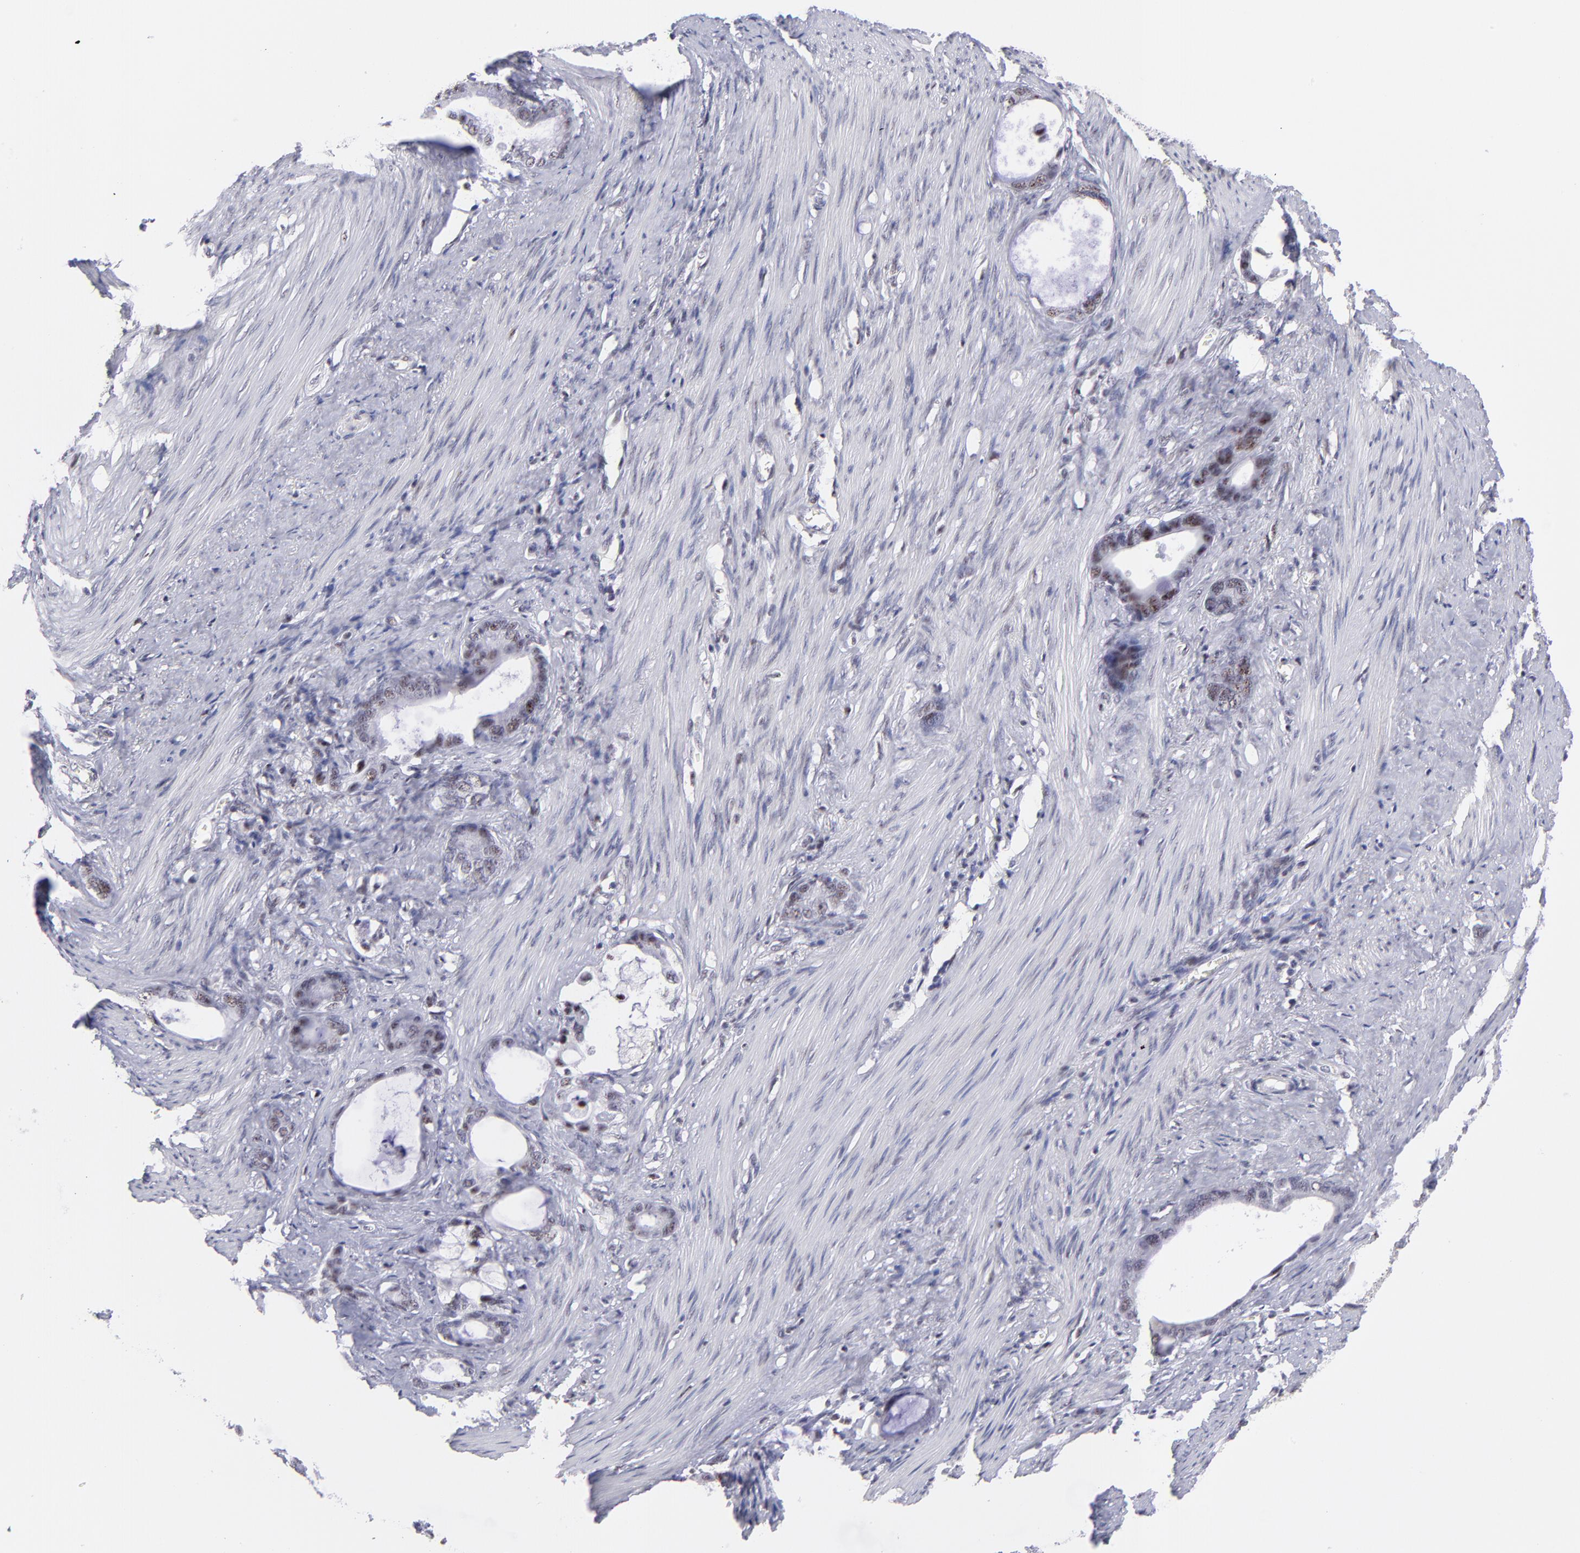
{"staining": {"intensity": "moderate", "quantity": ">75%", "location": "nuclear"}, "tissue": "stomach cancer", "cell_type": "Tumor cells", "image_type": "cancer", "snomed": [{"axis": "morphology", "description": "Adenocarcinoma, NOS"}, {"axis": "topography", "description": "Stomach"}], "caption": "A micrograph of stomach cancer (adenocarcinoma) stained for a protein exhibits moderate nuclear brown staining in tumor cells. The protein of interest is stained brown, and the nuclei are stained in blue (DAB (3,3'-diaminobenzidine) IHC with brightfield microscopy, high magnification).", "gene": "CDC25C", "patient": {"sex": "female", "age": 75}}